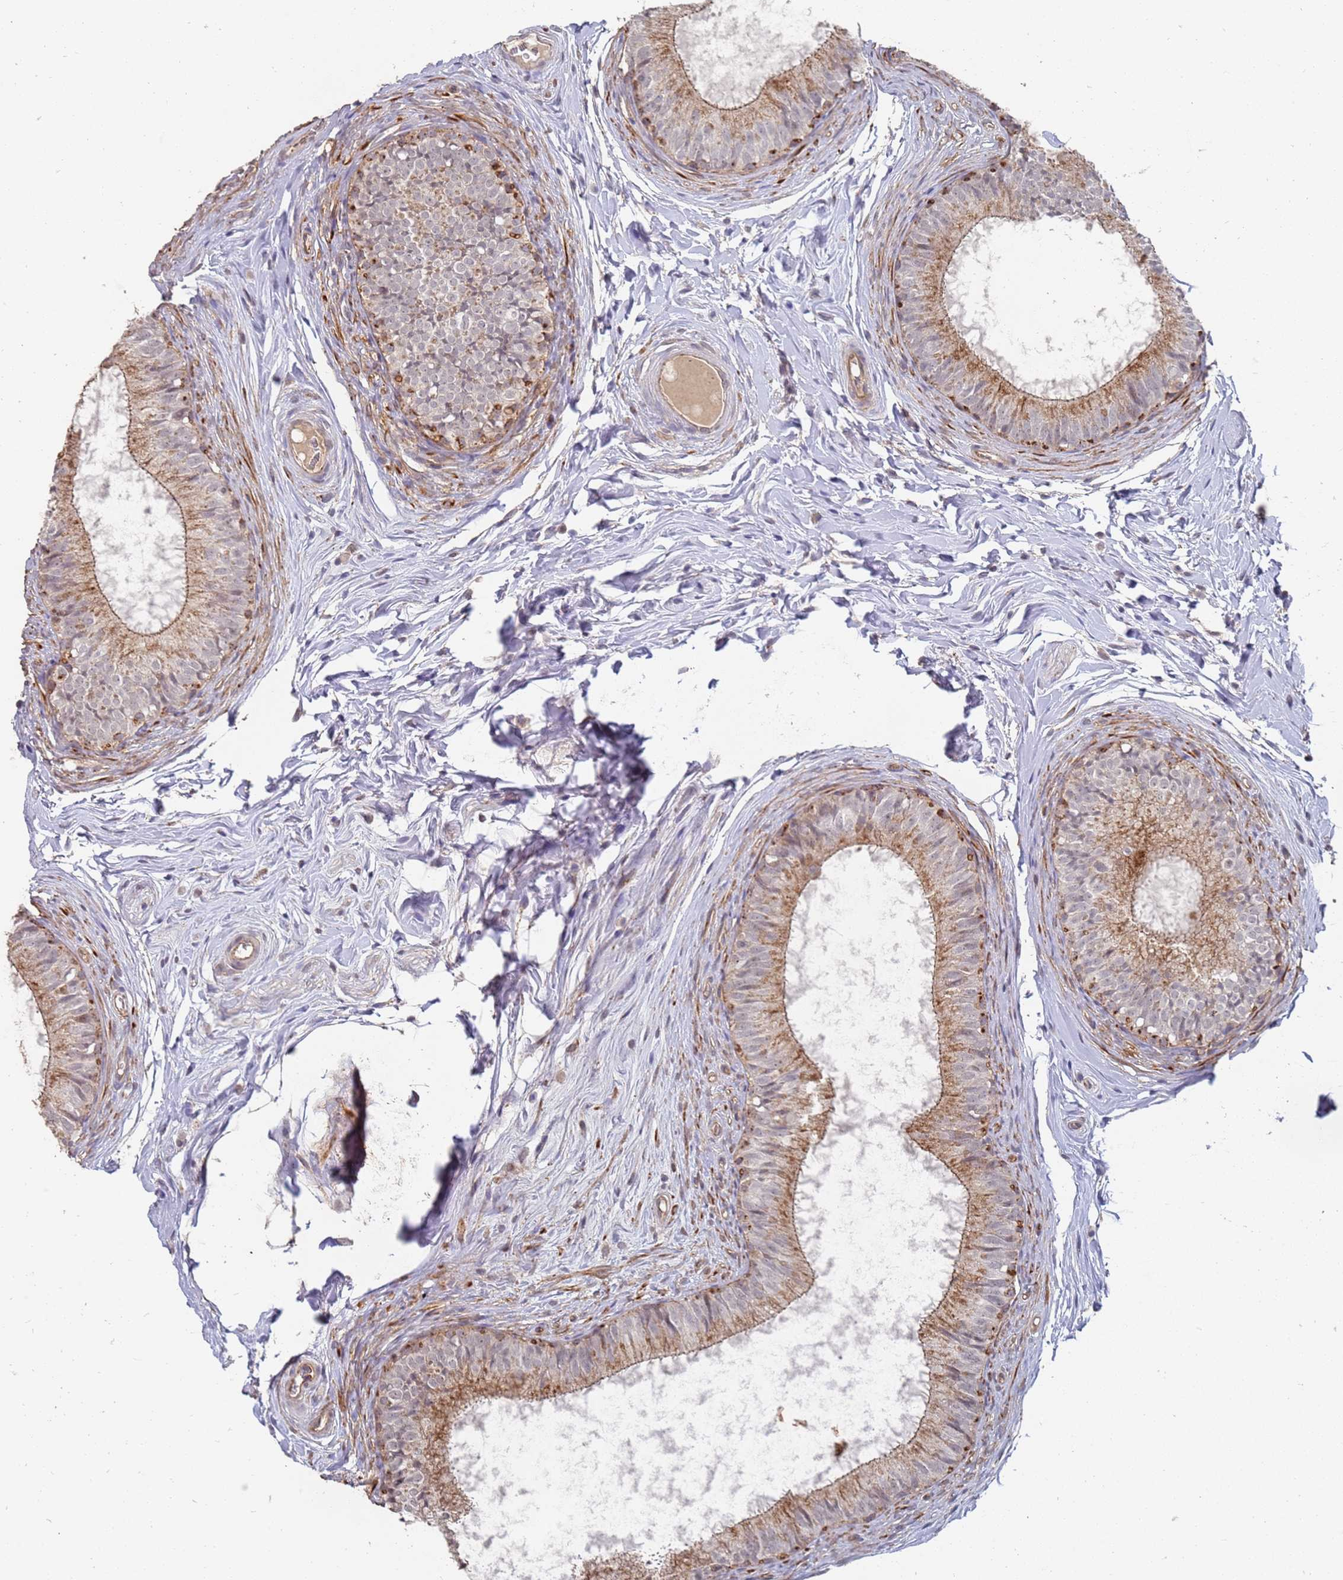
{"staining": {"intensity": "strong", "quantity": ">75%", "location": "cytoplasmic/membranous"}, "tissue": "epididymis", "cell_type": "Glandular cells", "image_type": "normal", "snomed": [{"axis": "morphology", "description": "Normal tissue, NOS"}, {"axis": "topography", "description": "Epididymis"}], "caption": "Immunohistochemistry (IHC) image of unremarkable epididymis: epididymis stained using immunohistochemistry (IHC) displays high levels of strong protein expression localized specifically in the cytoplasmic/membranous of glandular cells, appearing as a cytoplasmic/membranous brown color.", "gene": "ABCB6", "patient": {"sex": "male", "age": 25}}